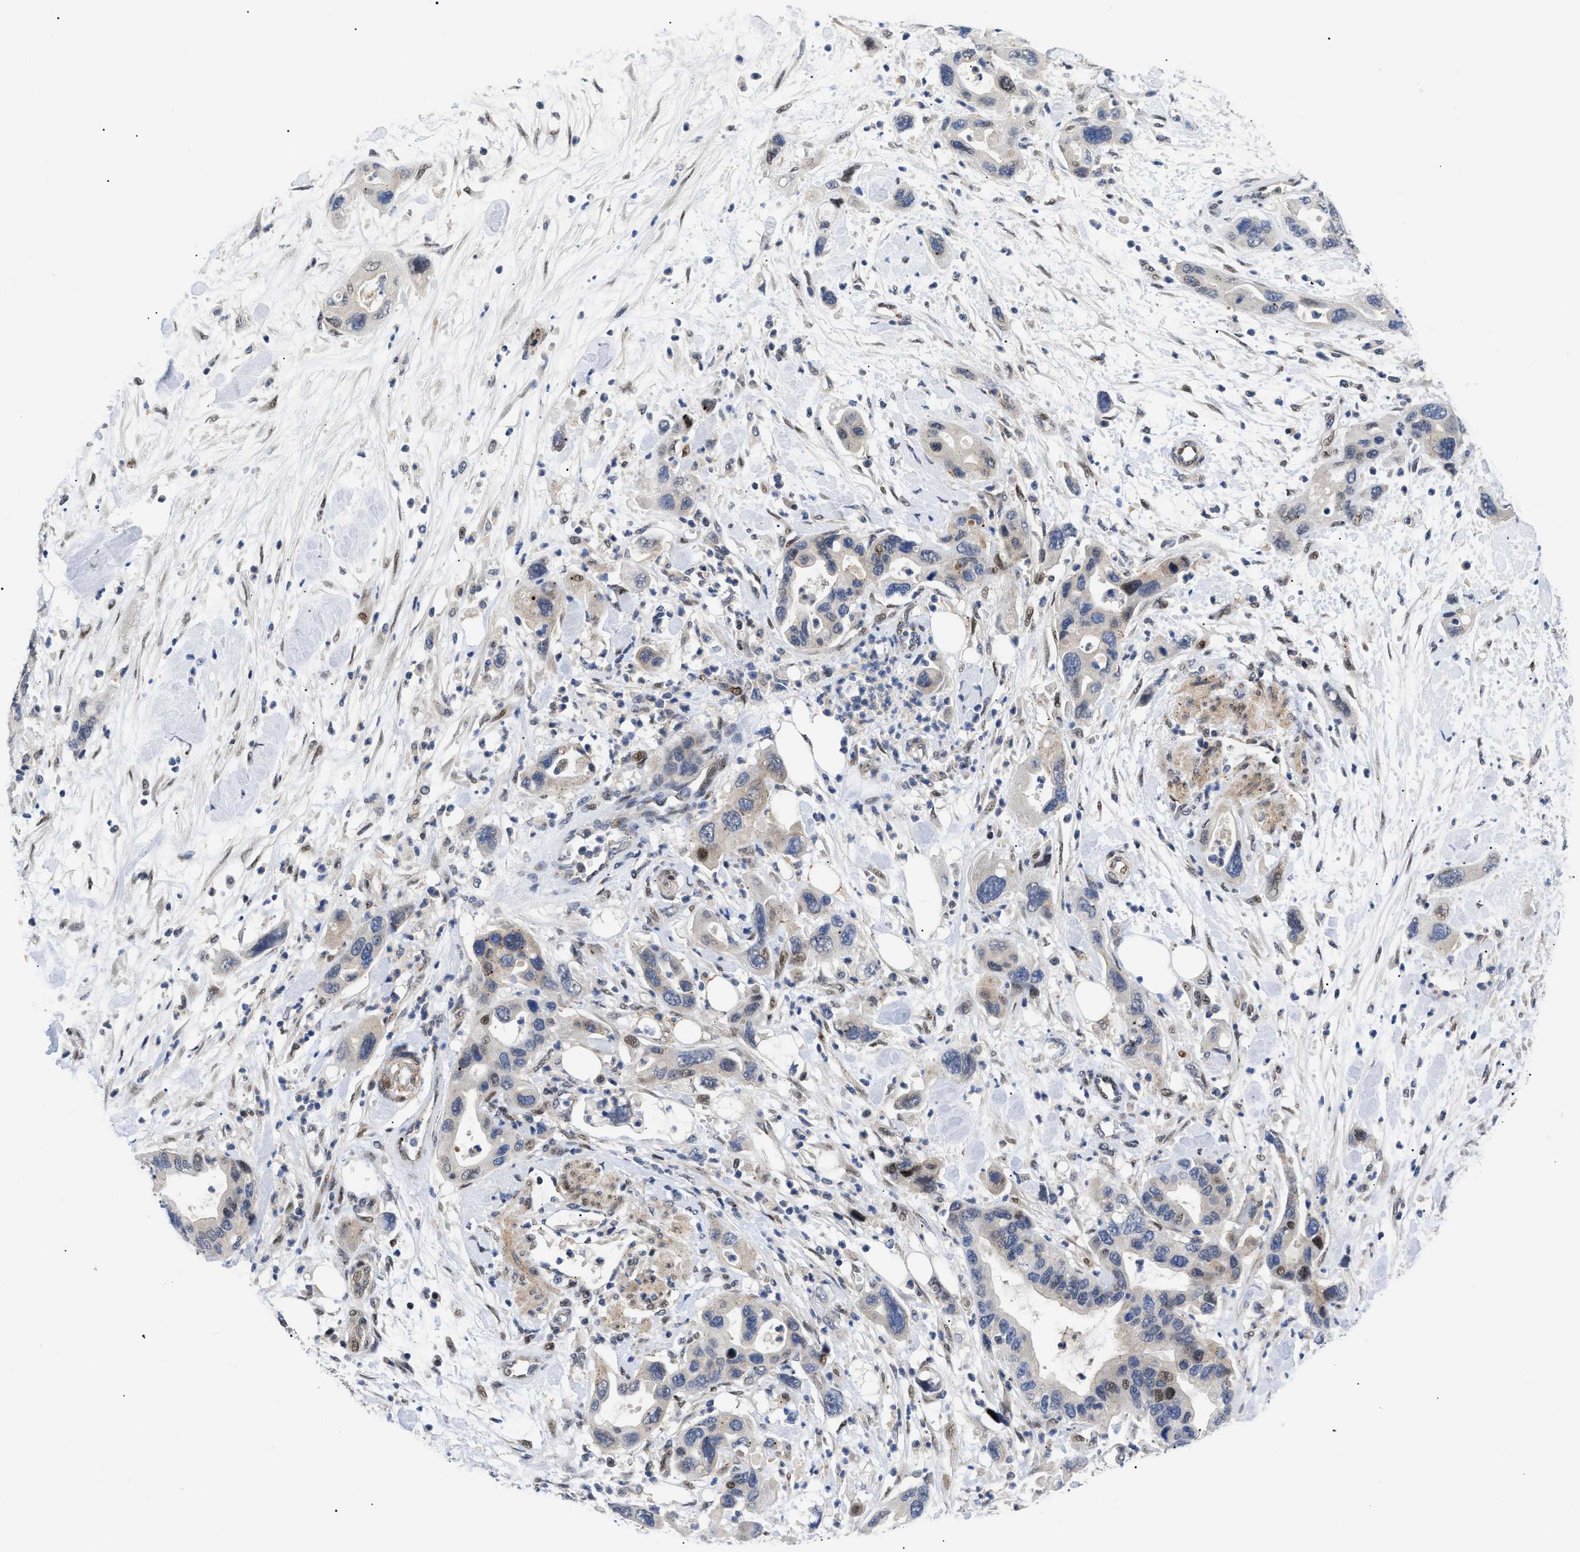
{"staining": {"intensity": "negative", "quantity": "none", "location": "none"}, "tissue": "pancreatic cancer", "cell_type": "Tumor cells", "image_type": "cancer", "snomed": [{"axis": "morphology", "description": "Normal tissue, NOS"}, {"axis": "morphology", "description": "Adenocarcinoma, NOS"}, {"axis": "topography", "description": "Pancreas"}], "caption": "An image of human pancreatic cancer (adenocarcinoma) is negative for staining in tumor cells.", "gene": "SFXN5", "patient": {"sex": "female", "age": 71}}